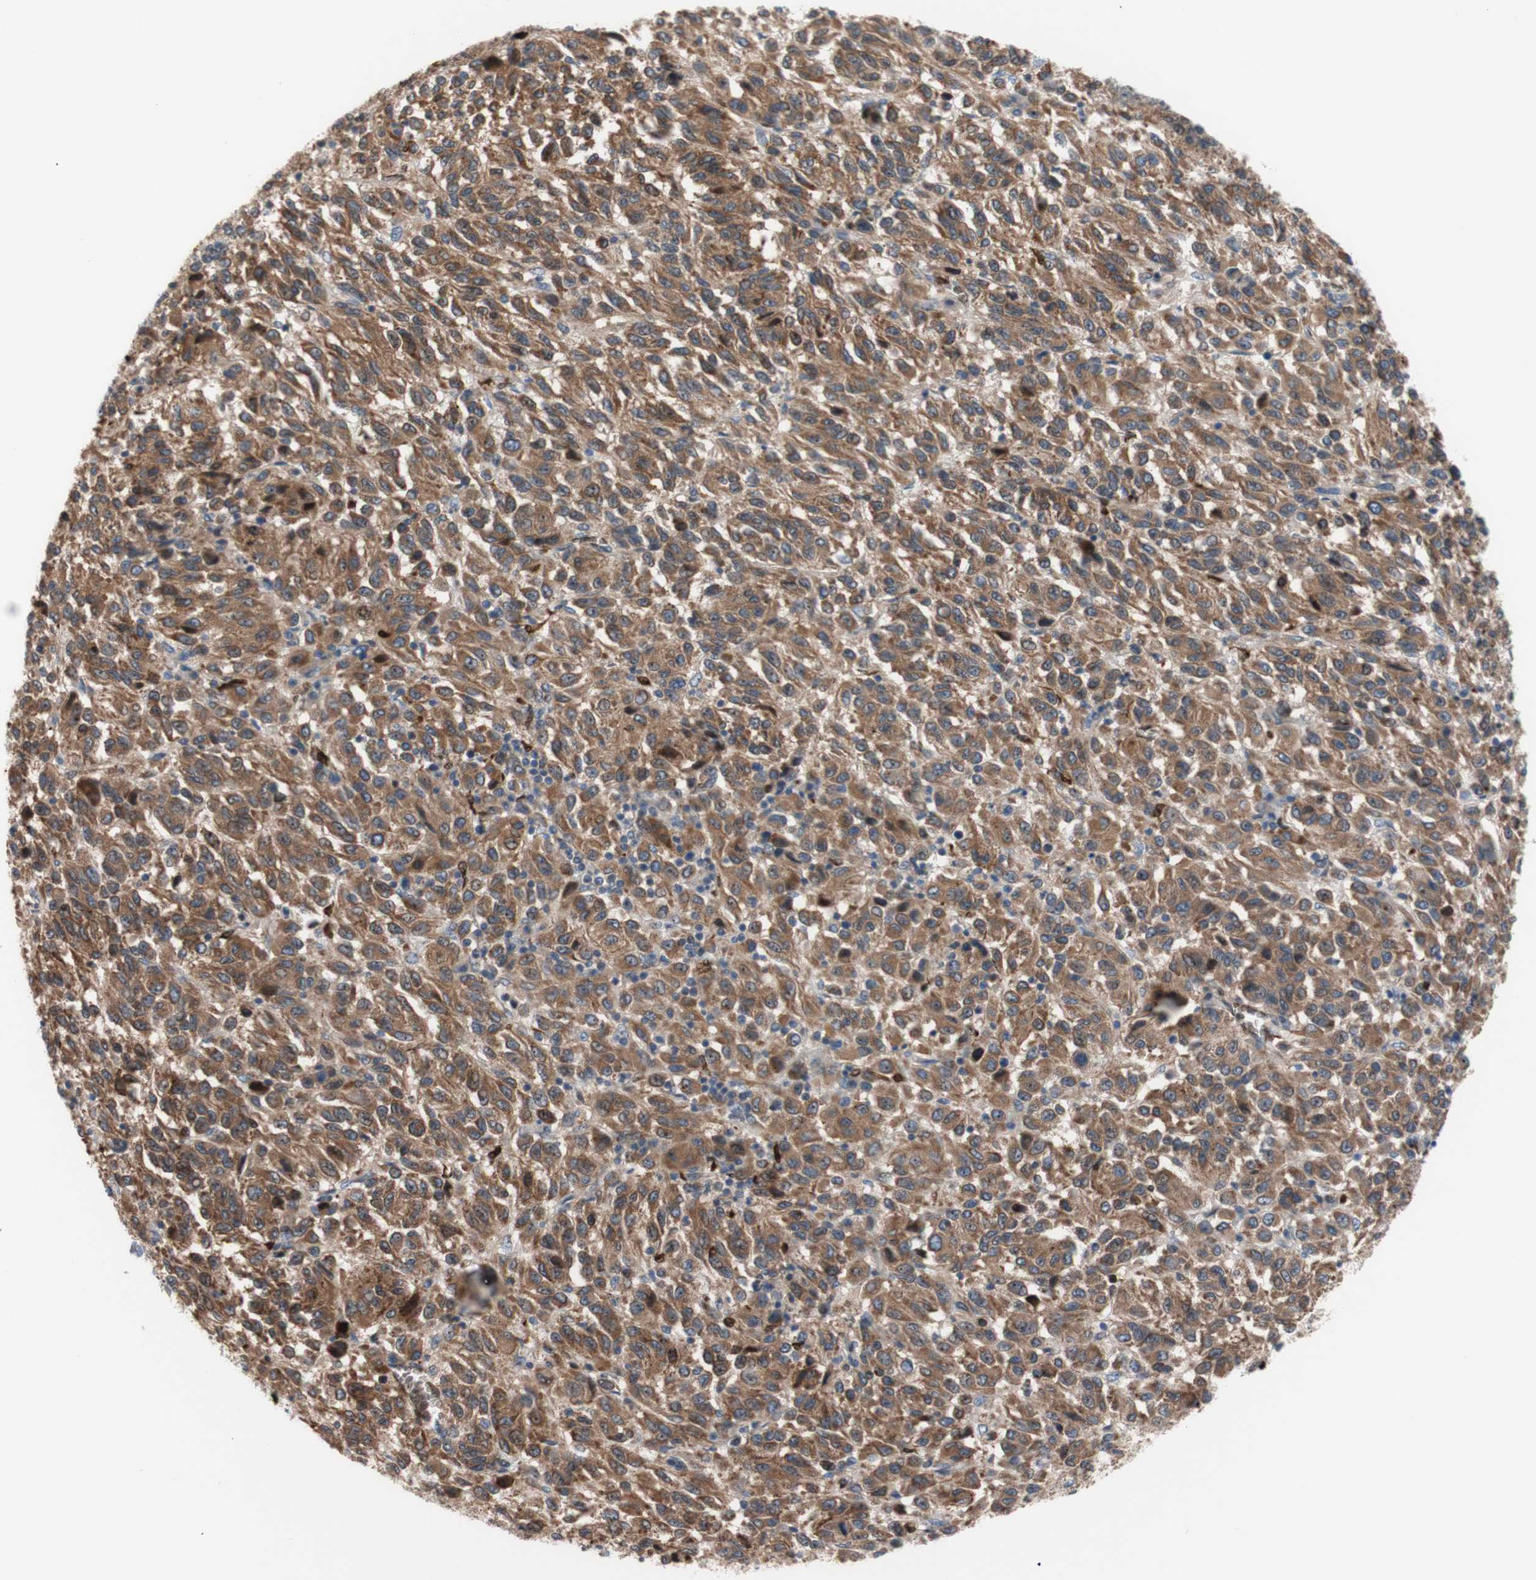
{"staining": {"intensity": "moderate", "quantity": ">75%", "location": "cytoplasmic/membranous"}, "tissue": "melanoma", "cell_type": "Tumor cells", "image_type": "cancer", "snomed": [{"axis": "morphology", "description": "Malignant melanoma, Metastatic site"}, {"axis": "topography", "description": "Lung"}], "caption": "Malignant melanoma (metastatic site) stained with a protein marker reveals moderate staining in tumor cells.", "gene": "USP9X", "patient": {"sex": "male", "age": 64}}